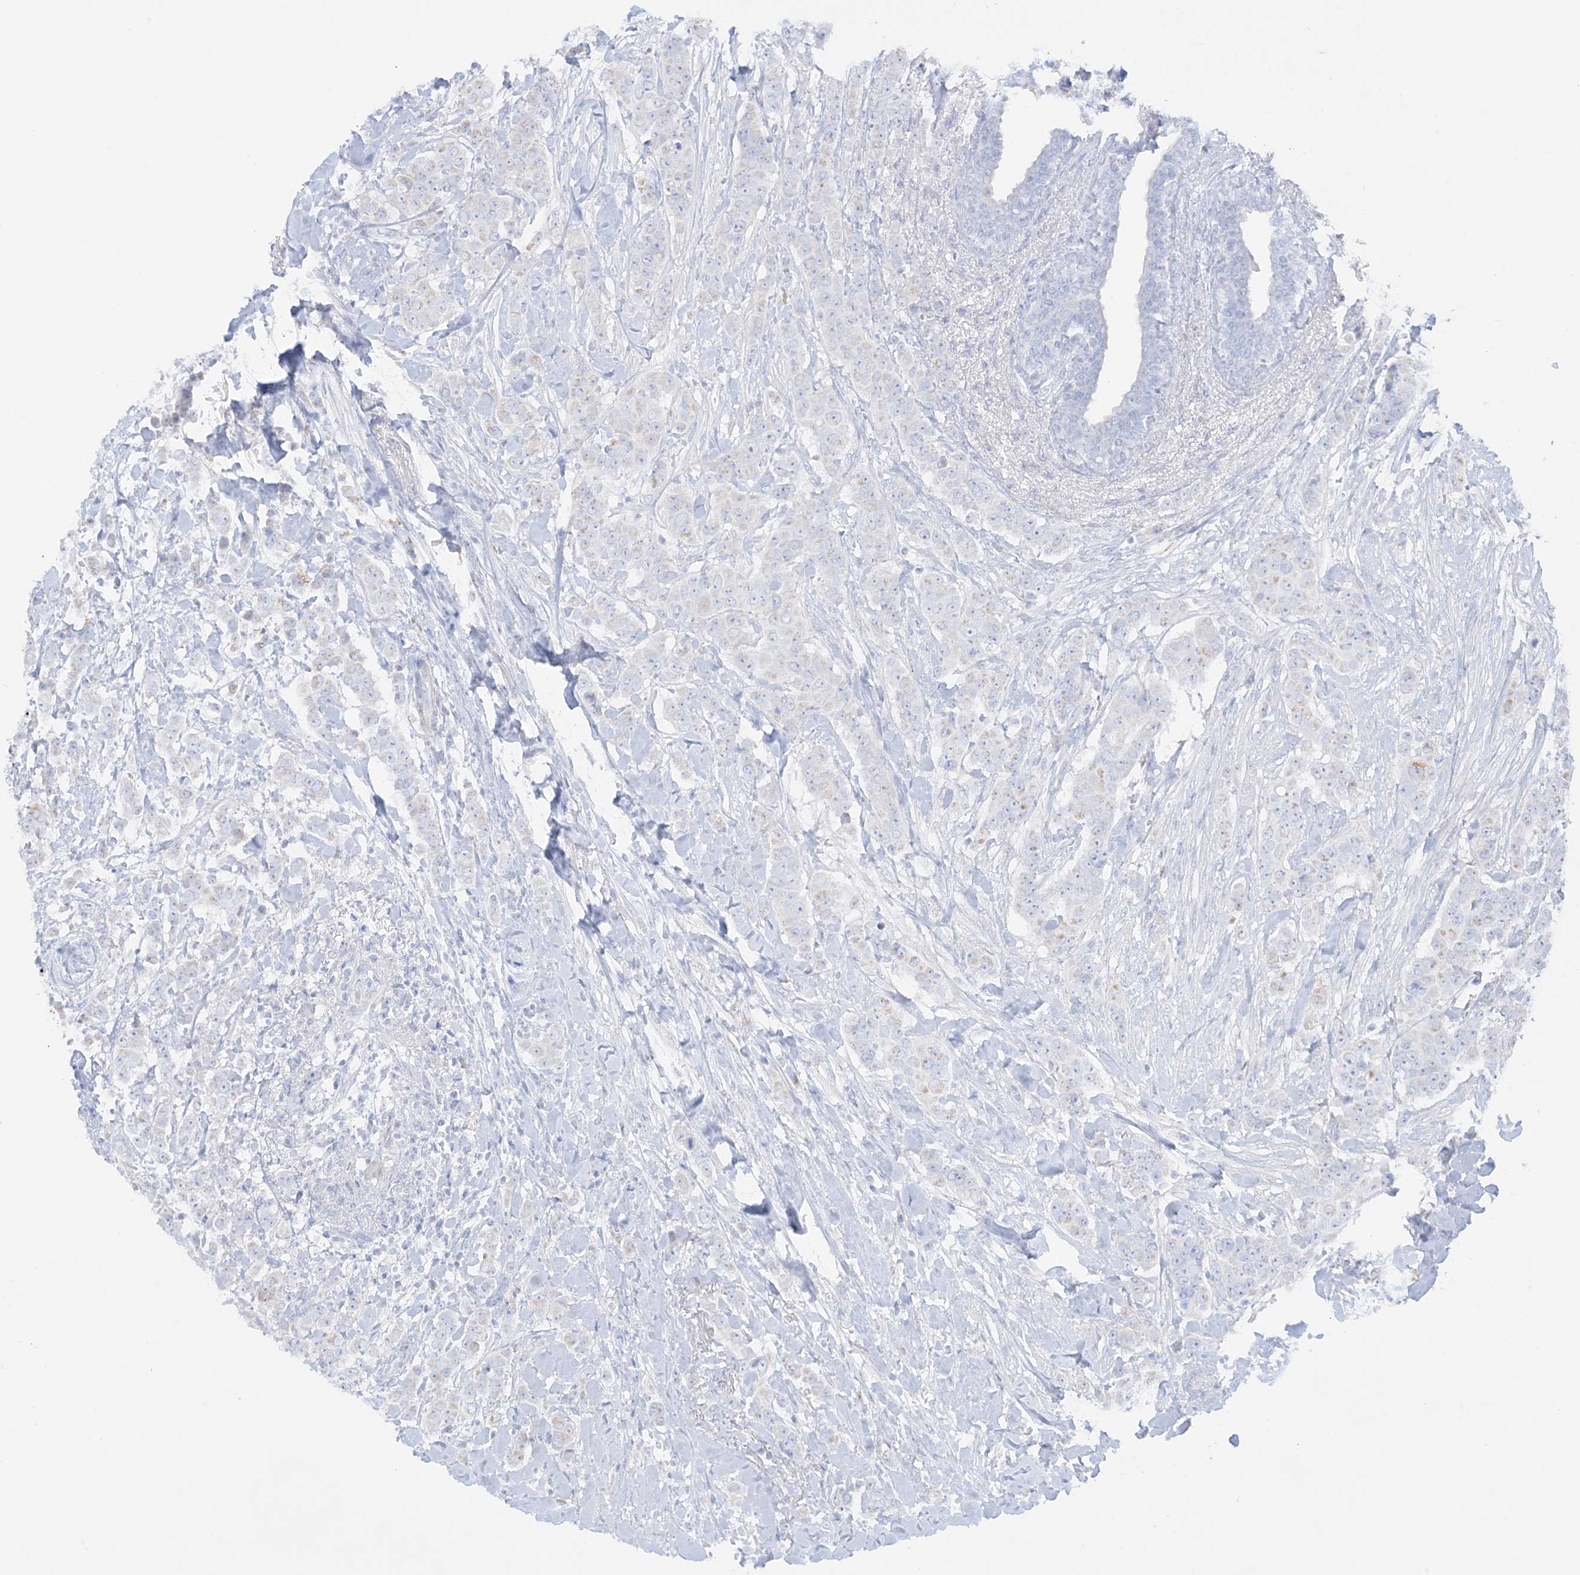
{"staining": {"intensity": "negative", "quantity": "none", "location": "none"}, "tissue": "breast cancer", "cell_type": "Tumor cells", "image_type": "cancer", "snomed": [{"axis": "morphology", "description": "Duct carcinoma"}, {"axis": "topography", "description": "Breast"}], "caption": "Tumor cells show no significant protein staining in breast intraductal carcinoma.", "gene": "SLC26A3", "patient": {"sex": "female", "age": 40}}